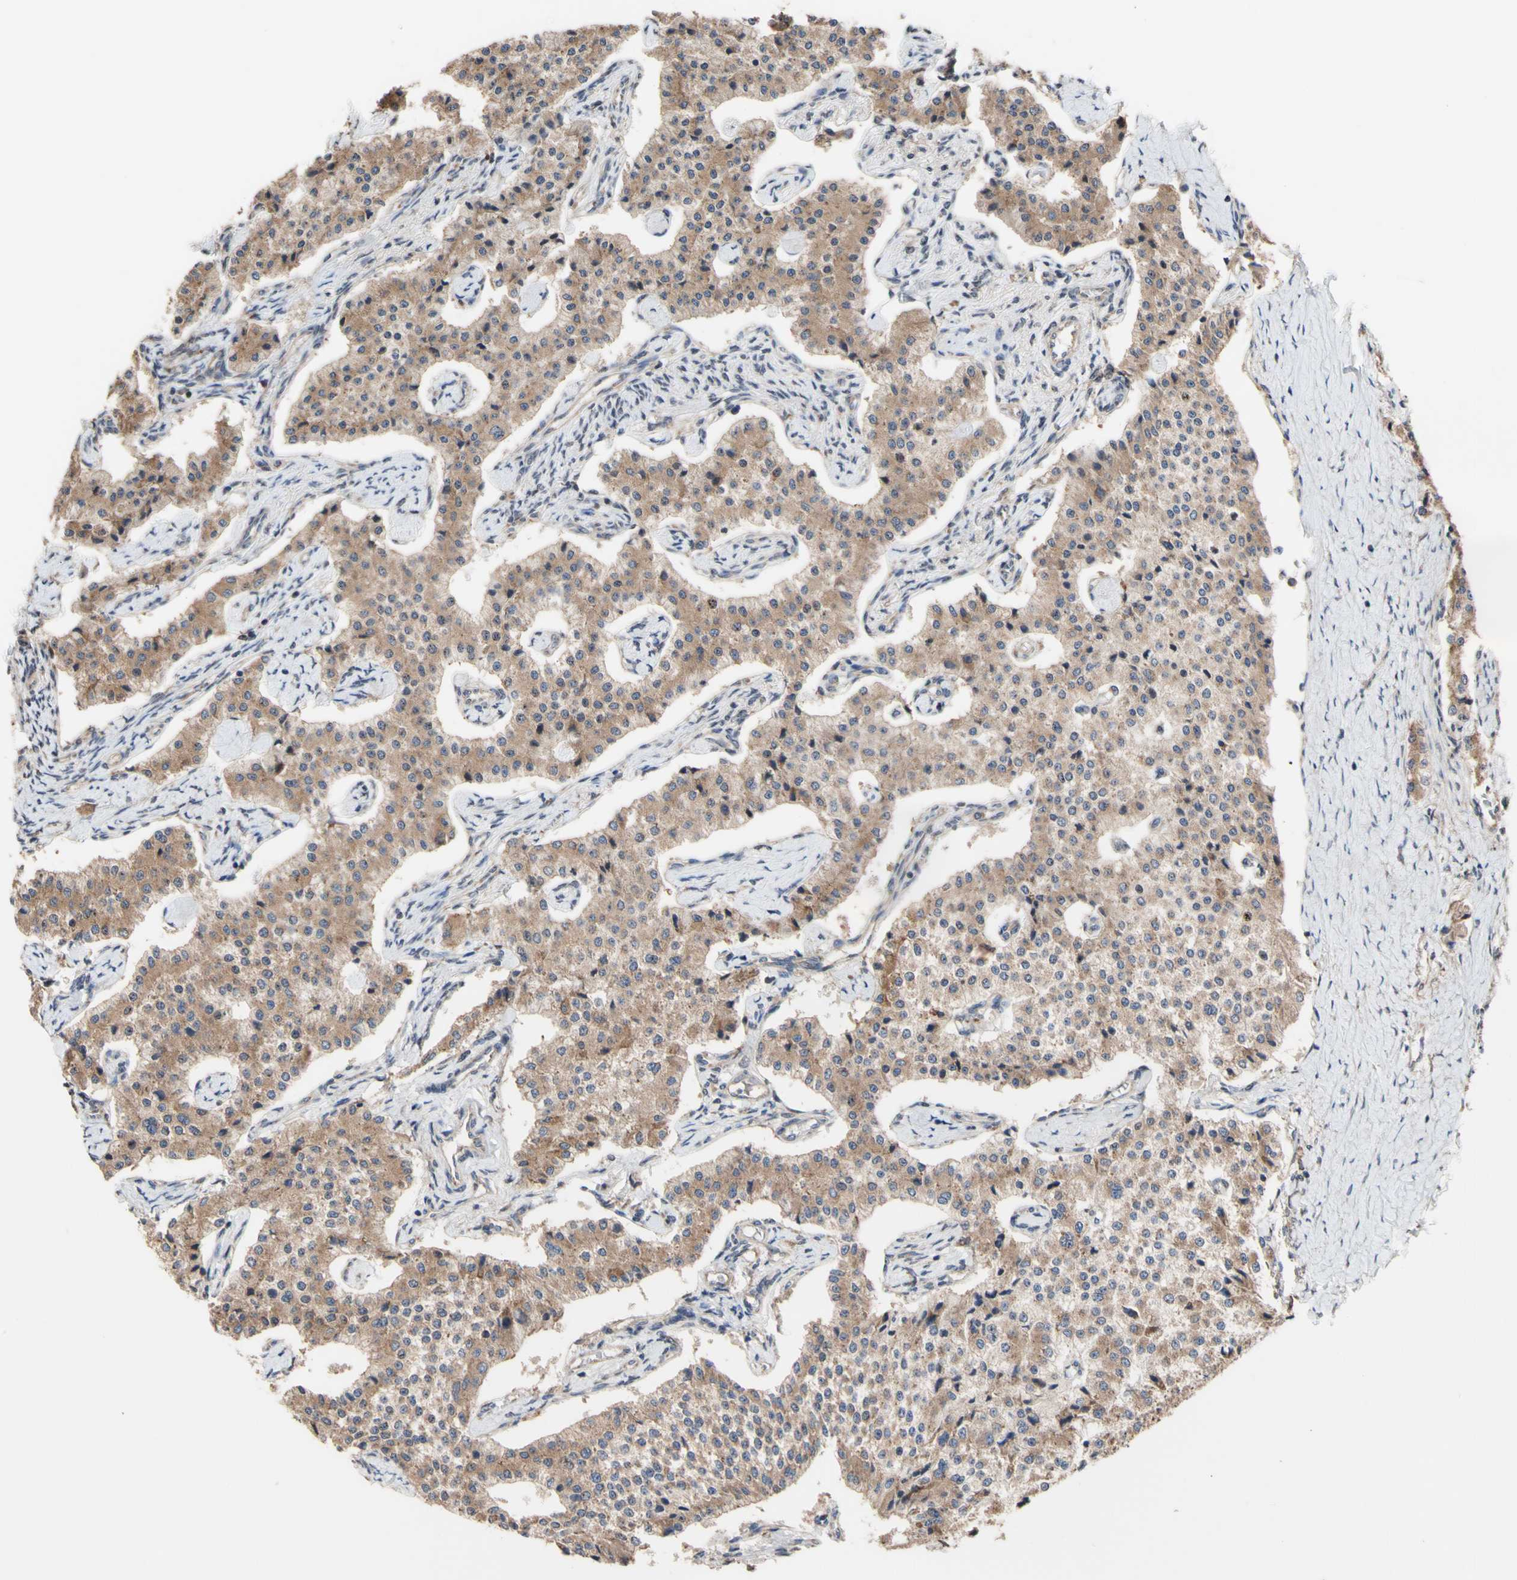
{"staining": {"intensity": "moderate", "quantity": ">75%", "location": "cytoplasmic/membranous"}, "tissue": "carcinoid", "cell_type": "Tumor cells", "image_type": "cancer", "snomed": [{"axis": "morphology", "description": "Carcinoid, malignant, NOS"}, {"axis": "topography", "description": "Colon"}], "caption": "Protein staining of carcinoid tissue reveals moderate cytoplasmic/membranous staining in approximately >75% of tumor cells. Nuclei are stained in blue.", "gene": "NECTIN3", "patient": {"sex": "female", "age": 52}}